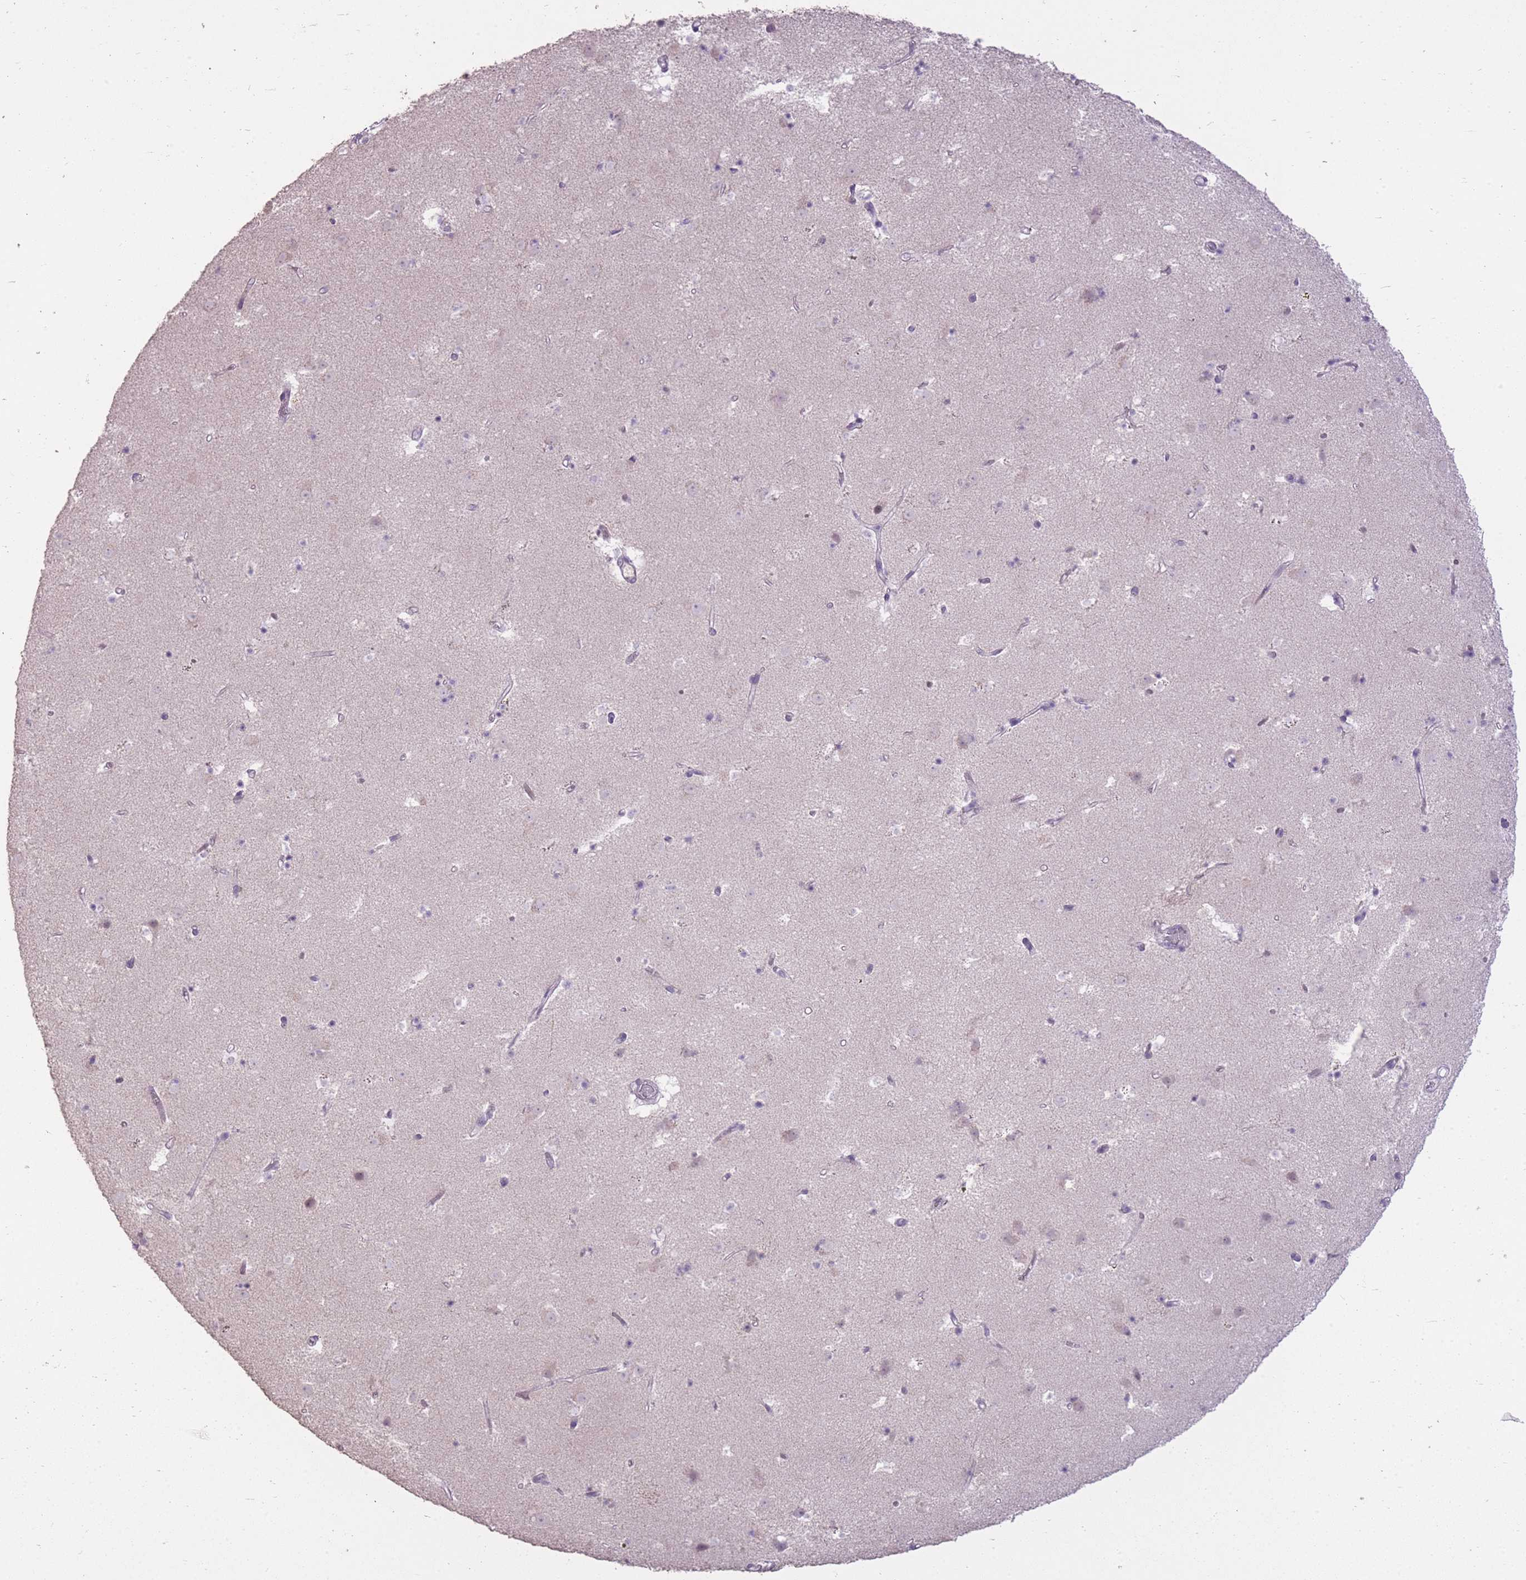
{"staining": {"intensity": "negative", "quantity": "none", "location": "none"}, "tissue": "caudate", "cell_type": "Glial cells", "image_type": "normal", "snomed": [{"axis": "morphology", "description": "Normal tissue, NOS"}, {"axis": "topography", "description": "Lateral ventricle wall"}], "caption": "Immunohistochemistry (IHC) photomicrograph of benign human caudate stained for a protein (brown), which shows no positivity in glial cells.", "gene": "ZBTB24", "patient": {"sex": "male", "age": 58}}